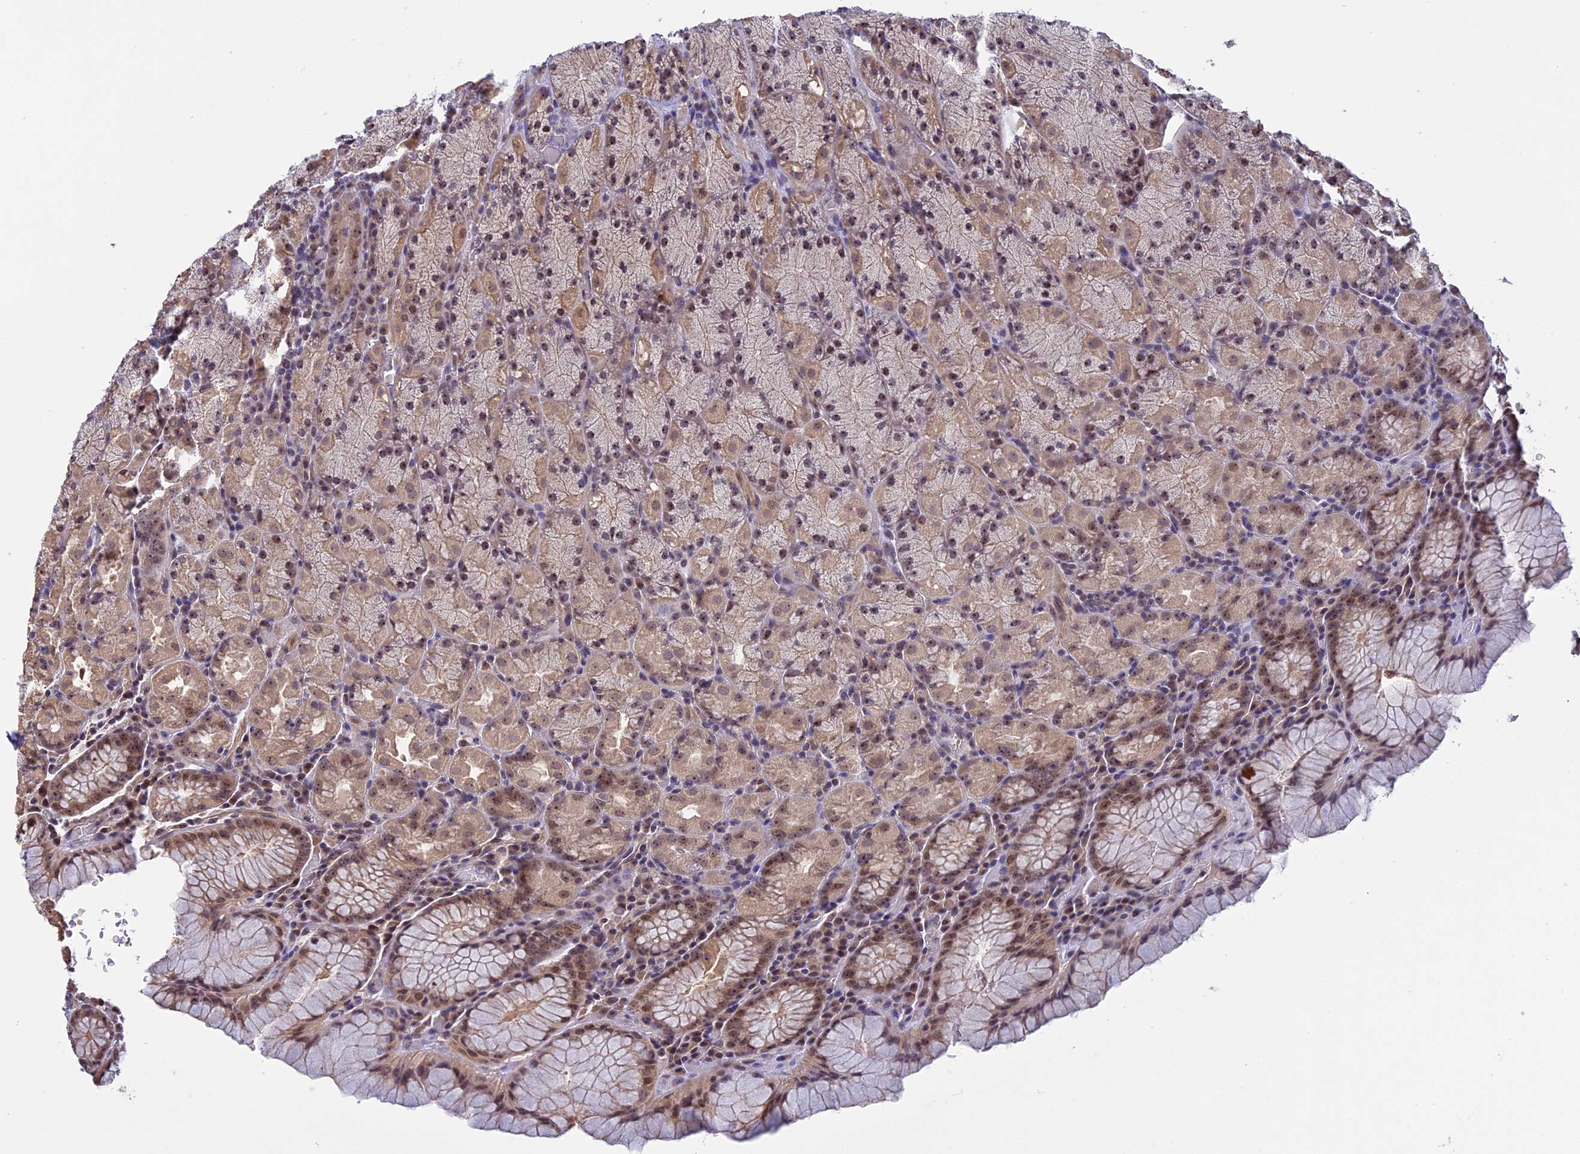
{"staining": {"intensity": "moderate", "quantity": ">75%", "location": "cytoplasmic/membranous,nuclear"}, "tissue": "stomach", "cell_type": "Glandular cells", "image_type": "normal", "snomed": [{"axis": "morphology", "description": "Normal tissue, NOS"}, {"axis": "topography", "description": "Stomach, upper"}, {"axis": "topography", "description": "Stomach, lower"}], "caption": "Brown immunohistochemical staining in normal stomach shows moderate cytoplasmic/membranous,nuclear staining in about >75% of glandular cells. Using DAB (brown) and hematoxylin (blue) stains, captured at high magnification using brightfield microscopy.", "gene": "MGA", "patient": {"sex": "male", "age": 80}}